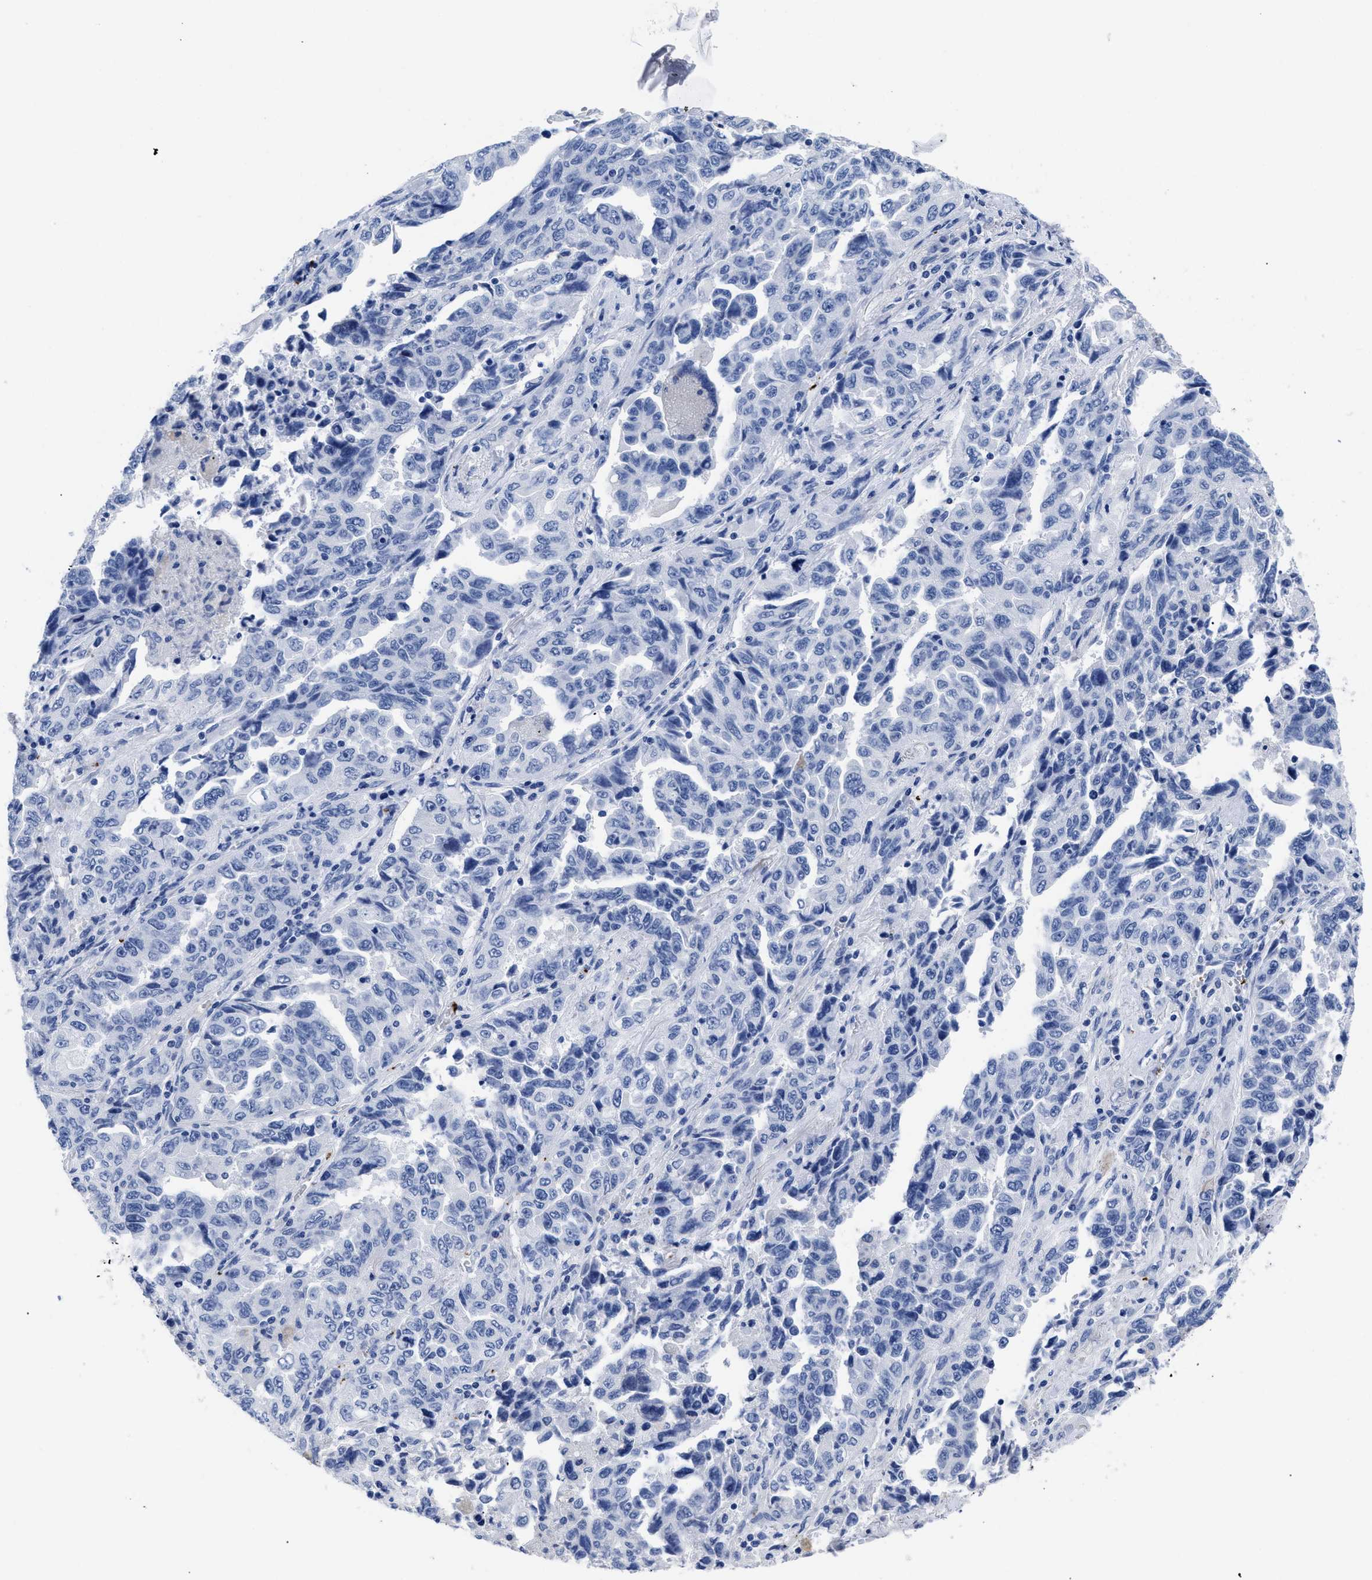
{"staining": {"intensity": "negative", "quantity": "none", "location": "none"}, "tissue": "lung cancer", "cell_type": "Tumor cells", "image_type": "cancer", "snomed": [{"axis": "morphology", "description": "Adenocarcinoma, NOS"}, {"axis": "topography", "description": "Lung"}], "caption": "Image shows no protein positivity in tumor cells of adenocarcinoma (lung) tissue.", "gene": "TREML1", "patient": {"sex": "female", "age": 51}}